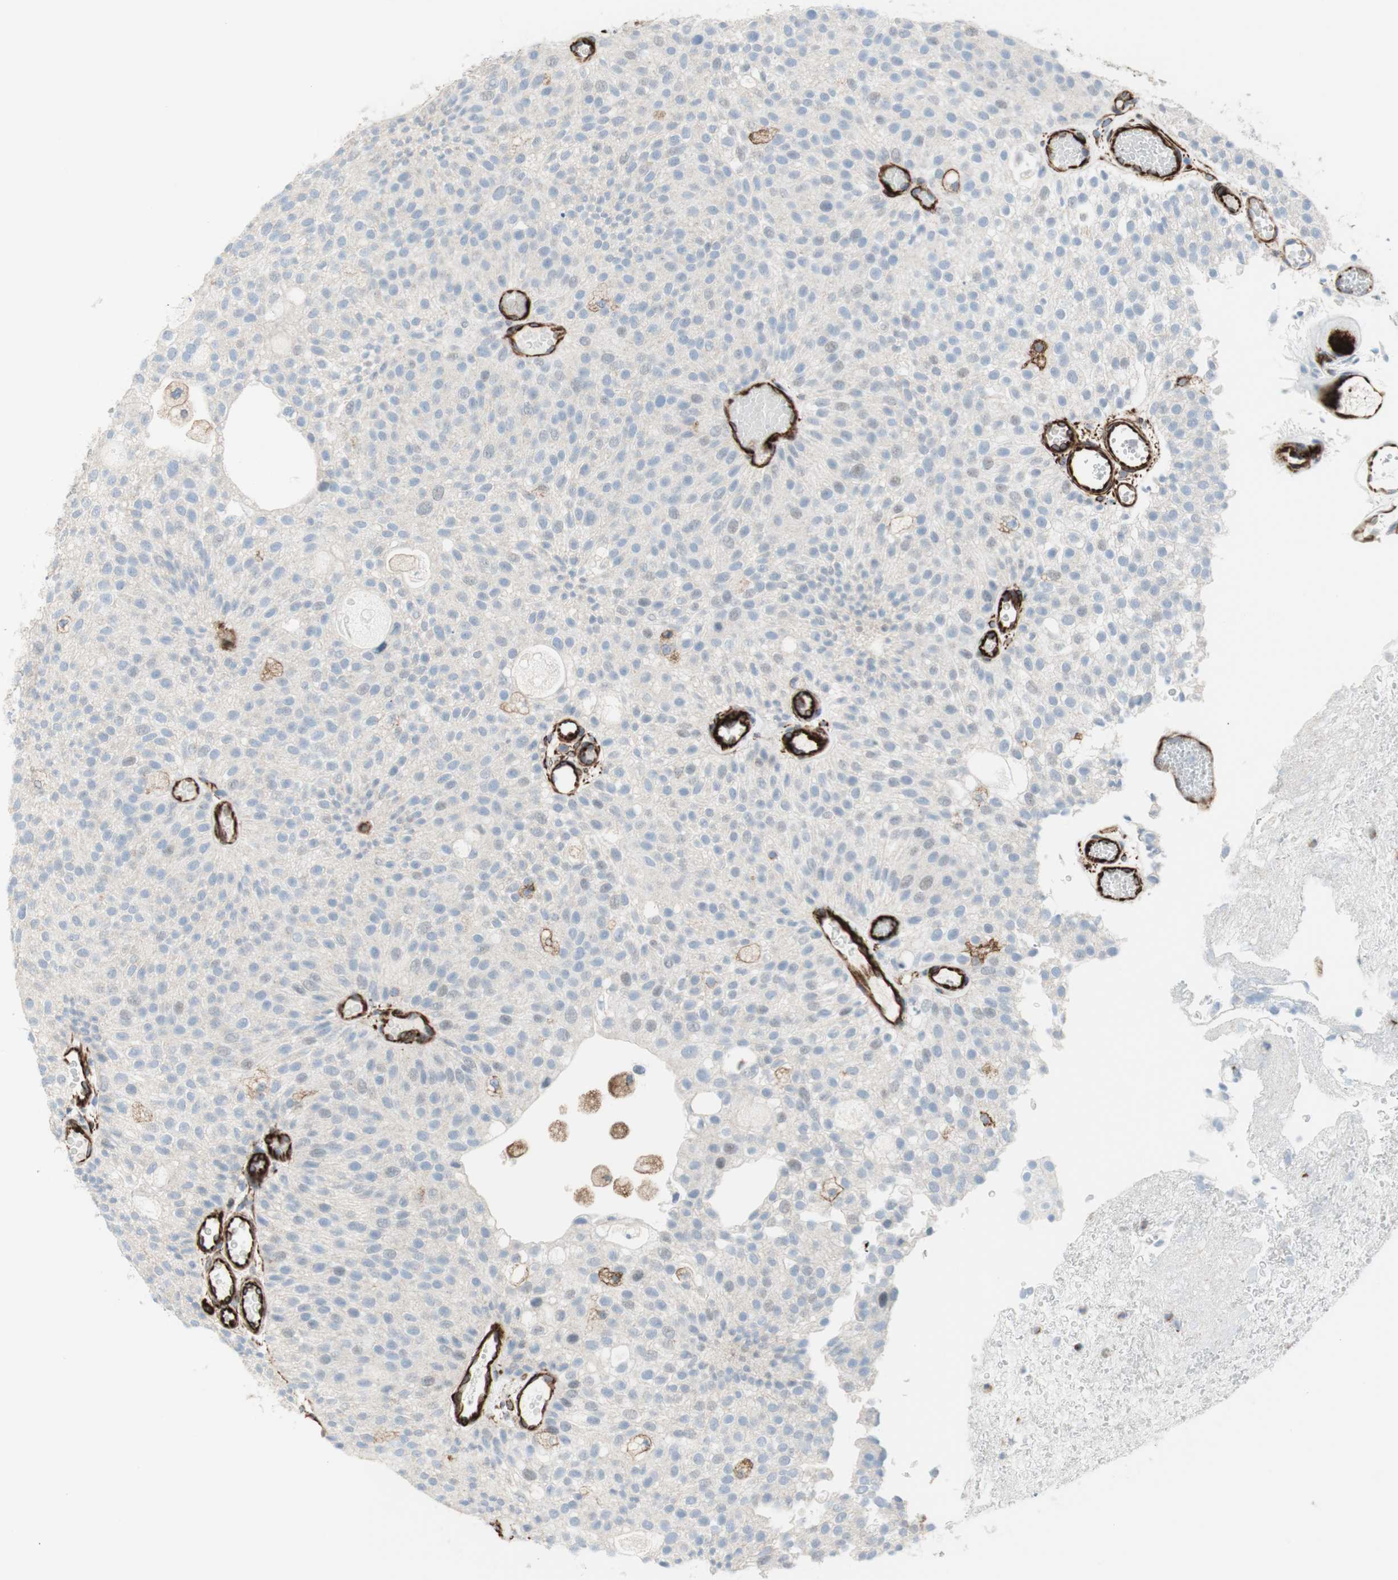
{"staining": {"intensity": "negative", "quantity": "none", "location": "none"}, "tissue": "urothelial cancer", "cell_type": "Tumor cells", "image_type": "cancer", "snomed": [{"axis": "morphology", "description": "Urothelial carcinoma, Low grade"}, {"axis": "topography", "description": "Urinary bladder"}], "caption": "The micrograph exhibits no significant positivity in tumor cells of urothelial cancer.", "gene": "POU2AF1", "patient": {"sex": "male", "age": 78}}